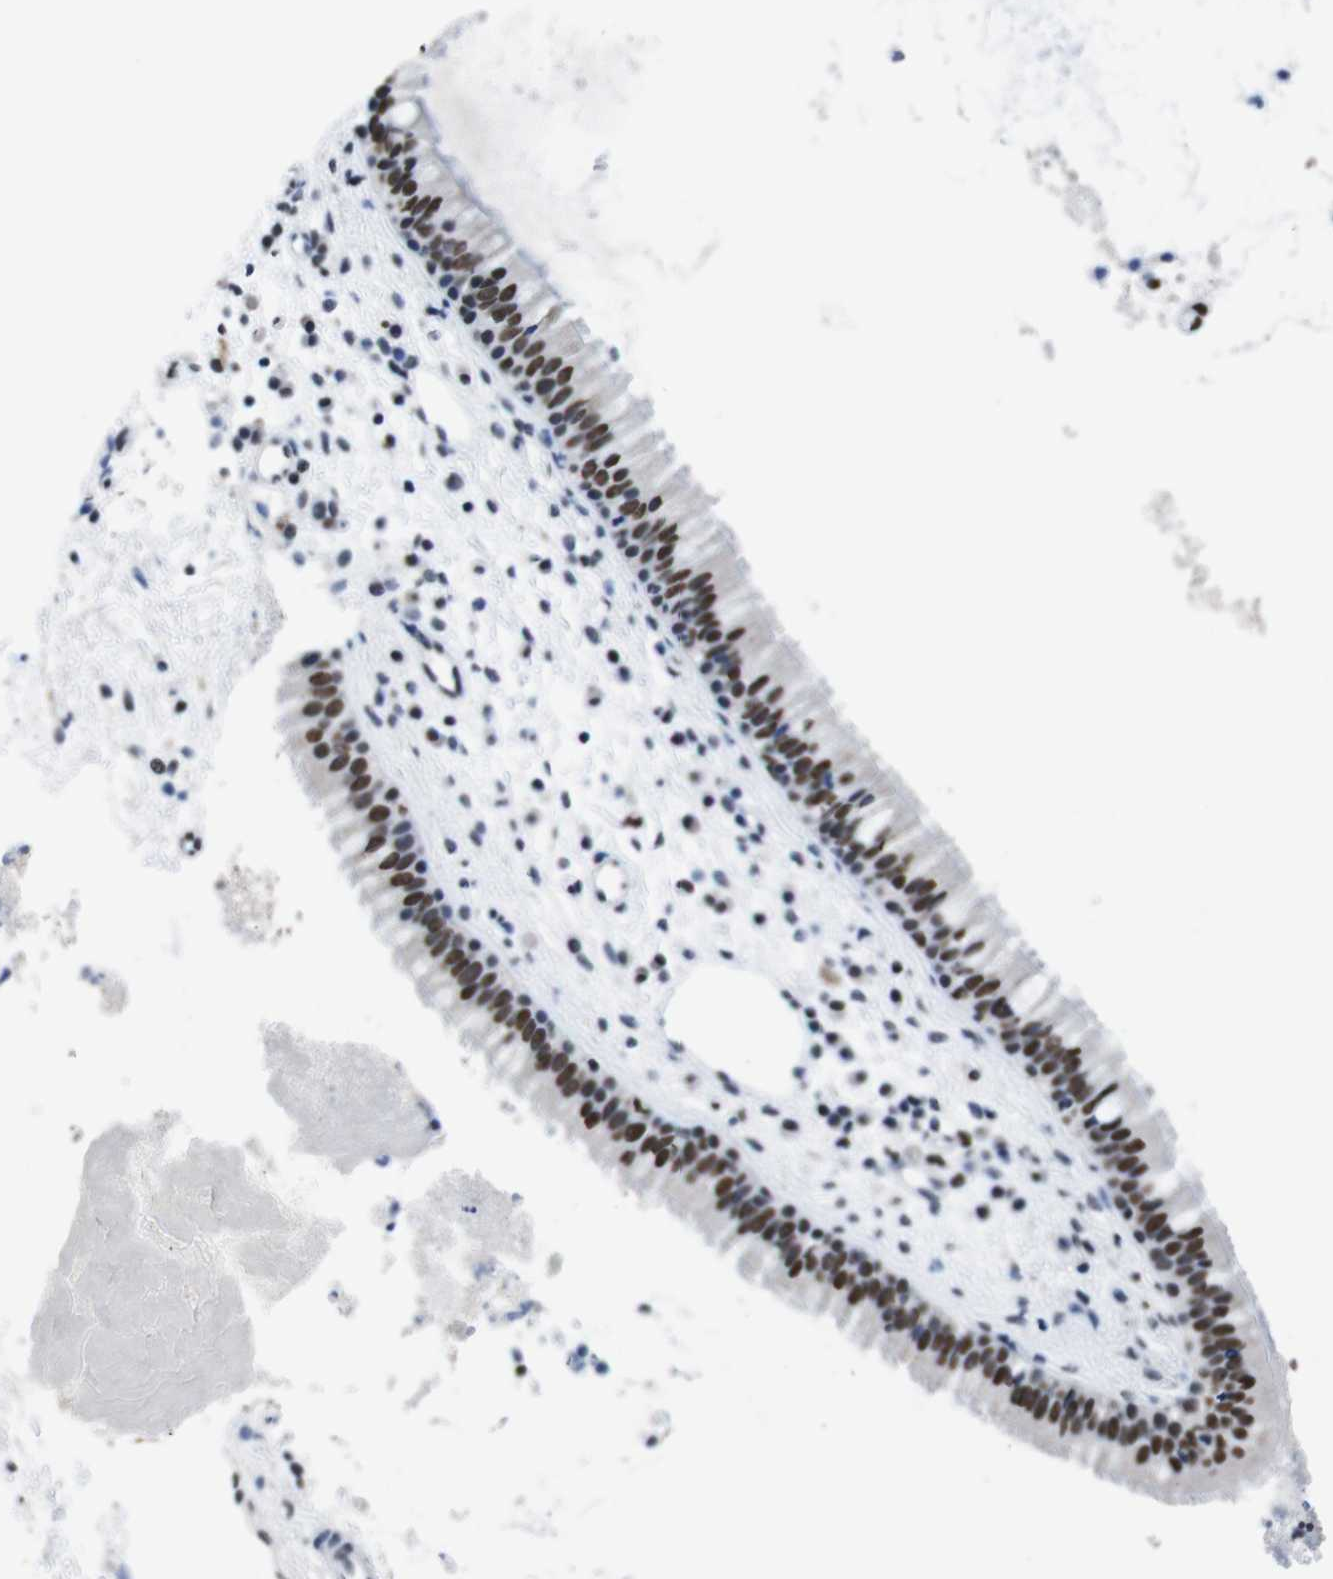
{"staining": {"intensity": "strong", "quantity": ">75%", "location": "nuclear"}, "tissue": "nasopharynx", "cell_type": "Respiratory epithelial cells", "image_type": "normal", "snomed": [{"axis": "morphology", "description": "Normal tissue, NOS"}, {"axis": "topography", "description": "Nasopharynx"}], "caption": "Immunohistochemistry image of normal nasopharynx stained for a protein (brown), which demonstrates high levels of strong nuclear expression in about >75% of respiratory epithelial cells.", "gene": "PIP4P2", "patient": {"sex": "male", "age": 21}}